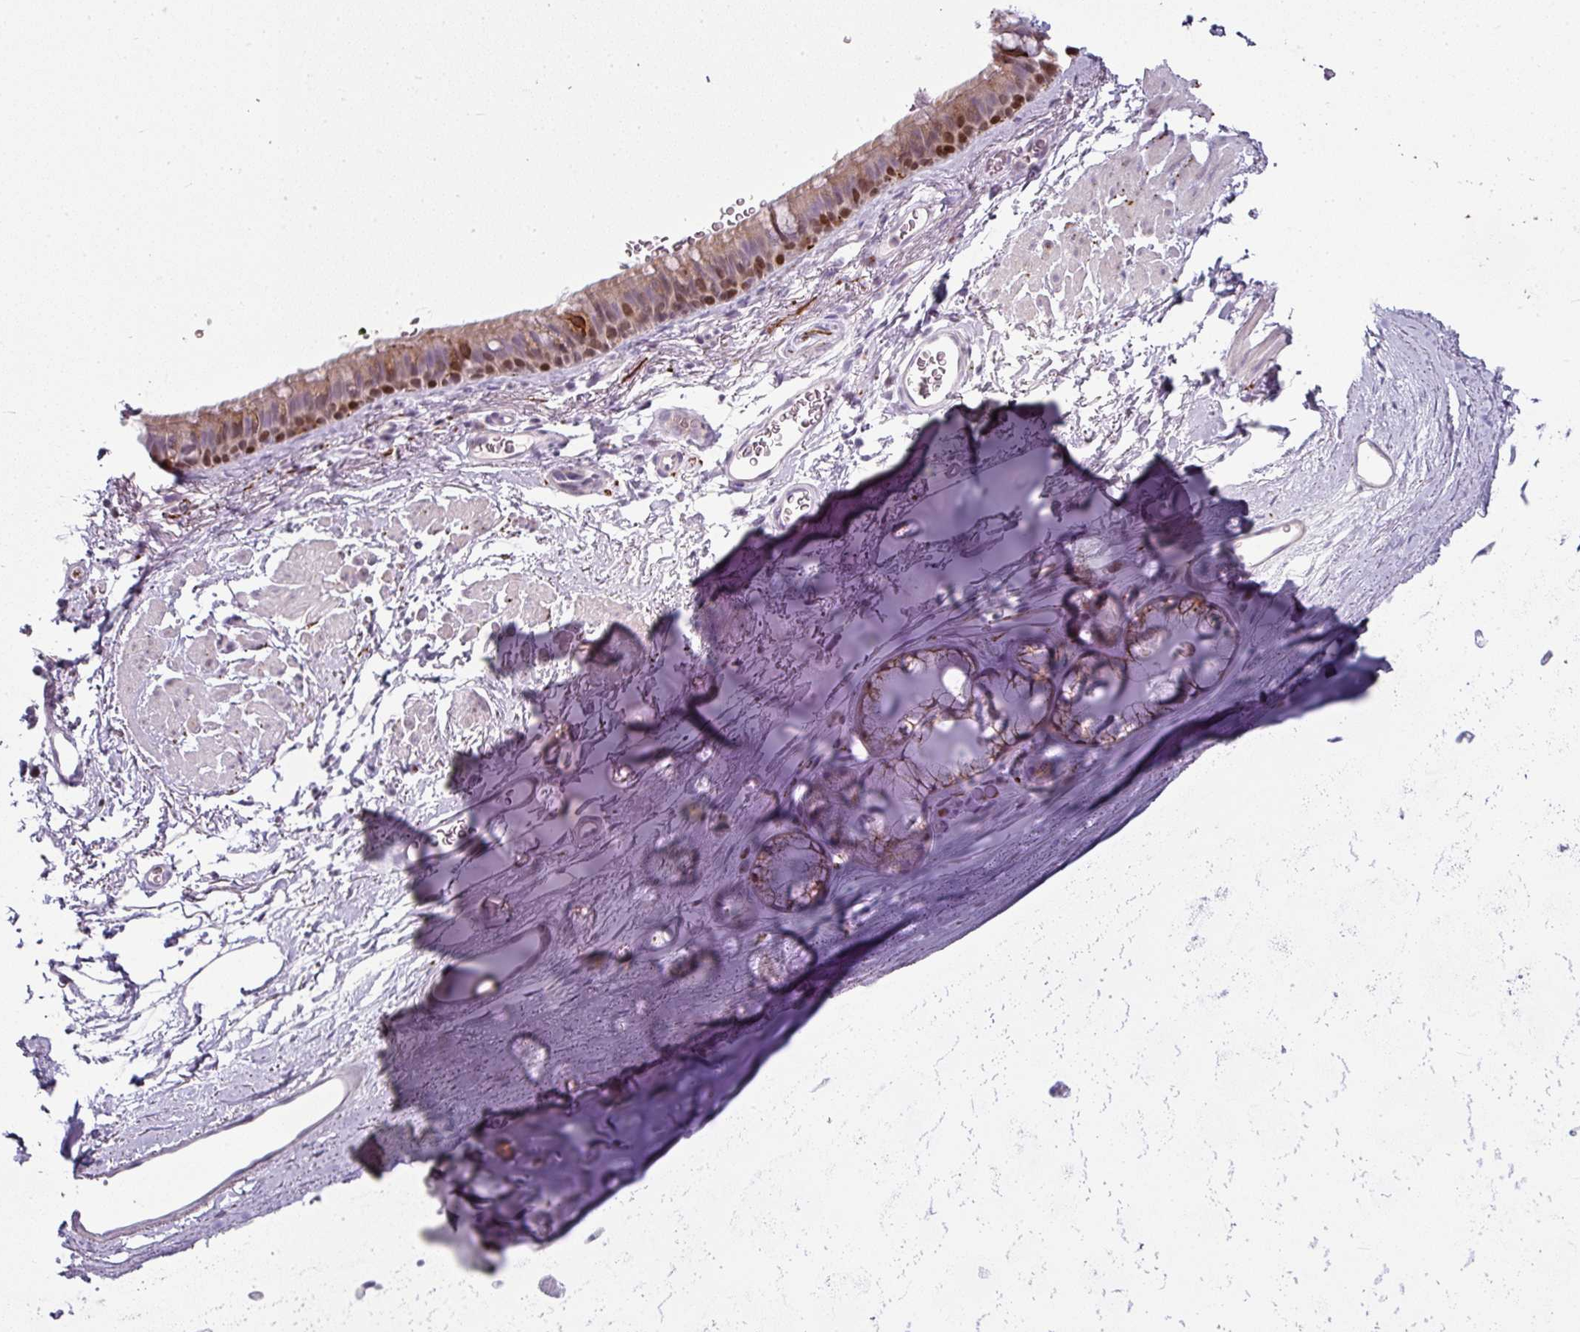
{"staining": {"intensity": "negative", "quantity": "none", "location": "none"}, "tissue": "soft tissue", "cell_type": "Chondrocytes", "image_type": "normal", "snomed": [{"axis": "morphology", "description": "Normal tissue, NOS"}, {"axis": "topography", "description": "Lymph node"}, {"axis": "topography", "description": "Cartilage tissue"}, {"axis": "topography", "description": "Bronchus"}], "caption": "A histopathology image of human soft tissue is negative for staining in chondrocytes. (DAB IHC visualized using brightfield microscopy, high magnification).", "gene": "SYT8", "patient": {"sex": "female", "age": 70}}